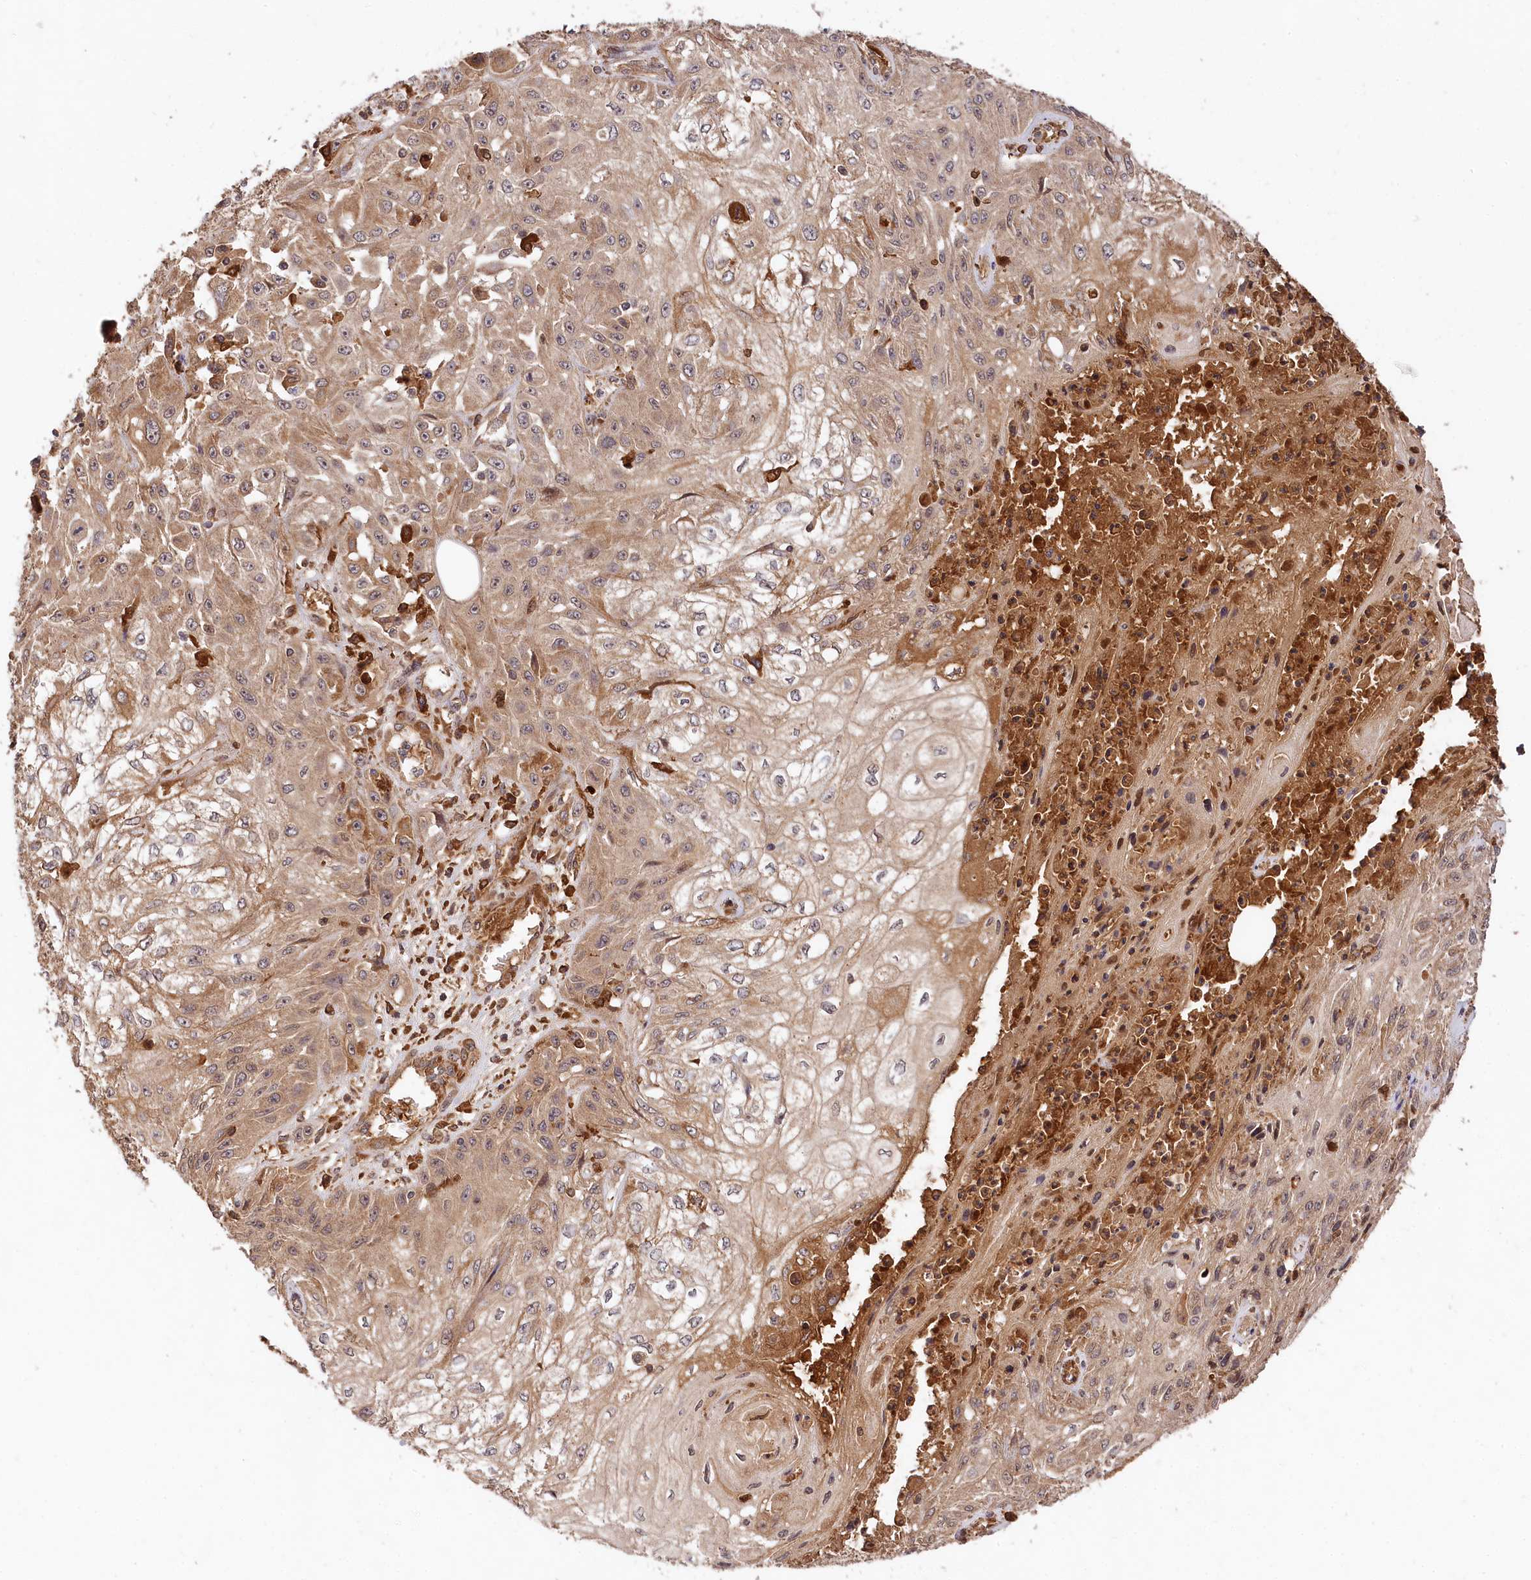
{"staining": {"intensity": "moderate", "quantity": "<25%", "location": "cytoplasmic/membranous"}, "tissue": "skin cancer", "cell_type": "Tumor cells", "image_type": "cancer", "snomed": [{"axis": "morphology", "description": "Squamous cell carcinoma, NOS"}, {"axis": "morphology", "description": "Squamous cell carcinoma, metastatic, NOS"}, {"axis": "topography", "description": "Skin"}, {"axis": "topography", "description": "Lymph node"}], "caption": "Immunohistochemistry (IHC) (DAB) staining of human skin metastatic squamous cell carcinoma exhibits moderate cytoplasmic/membranous protein expression in approximately <25% of tumor cells.", "gene": "MCF2L2", "patient": {"sex": "male", "age": 75}}